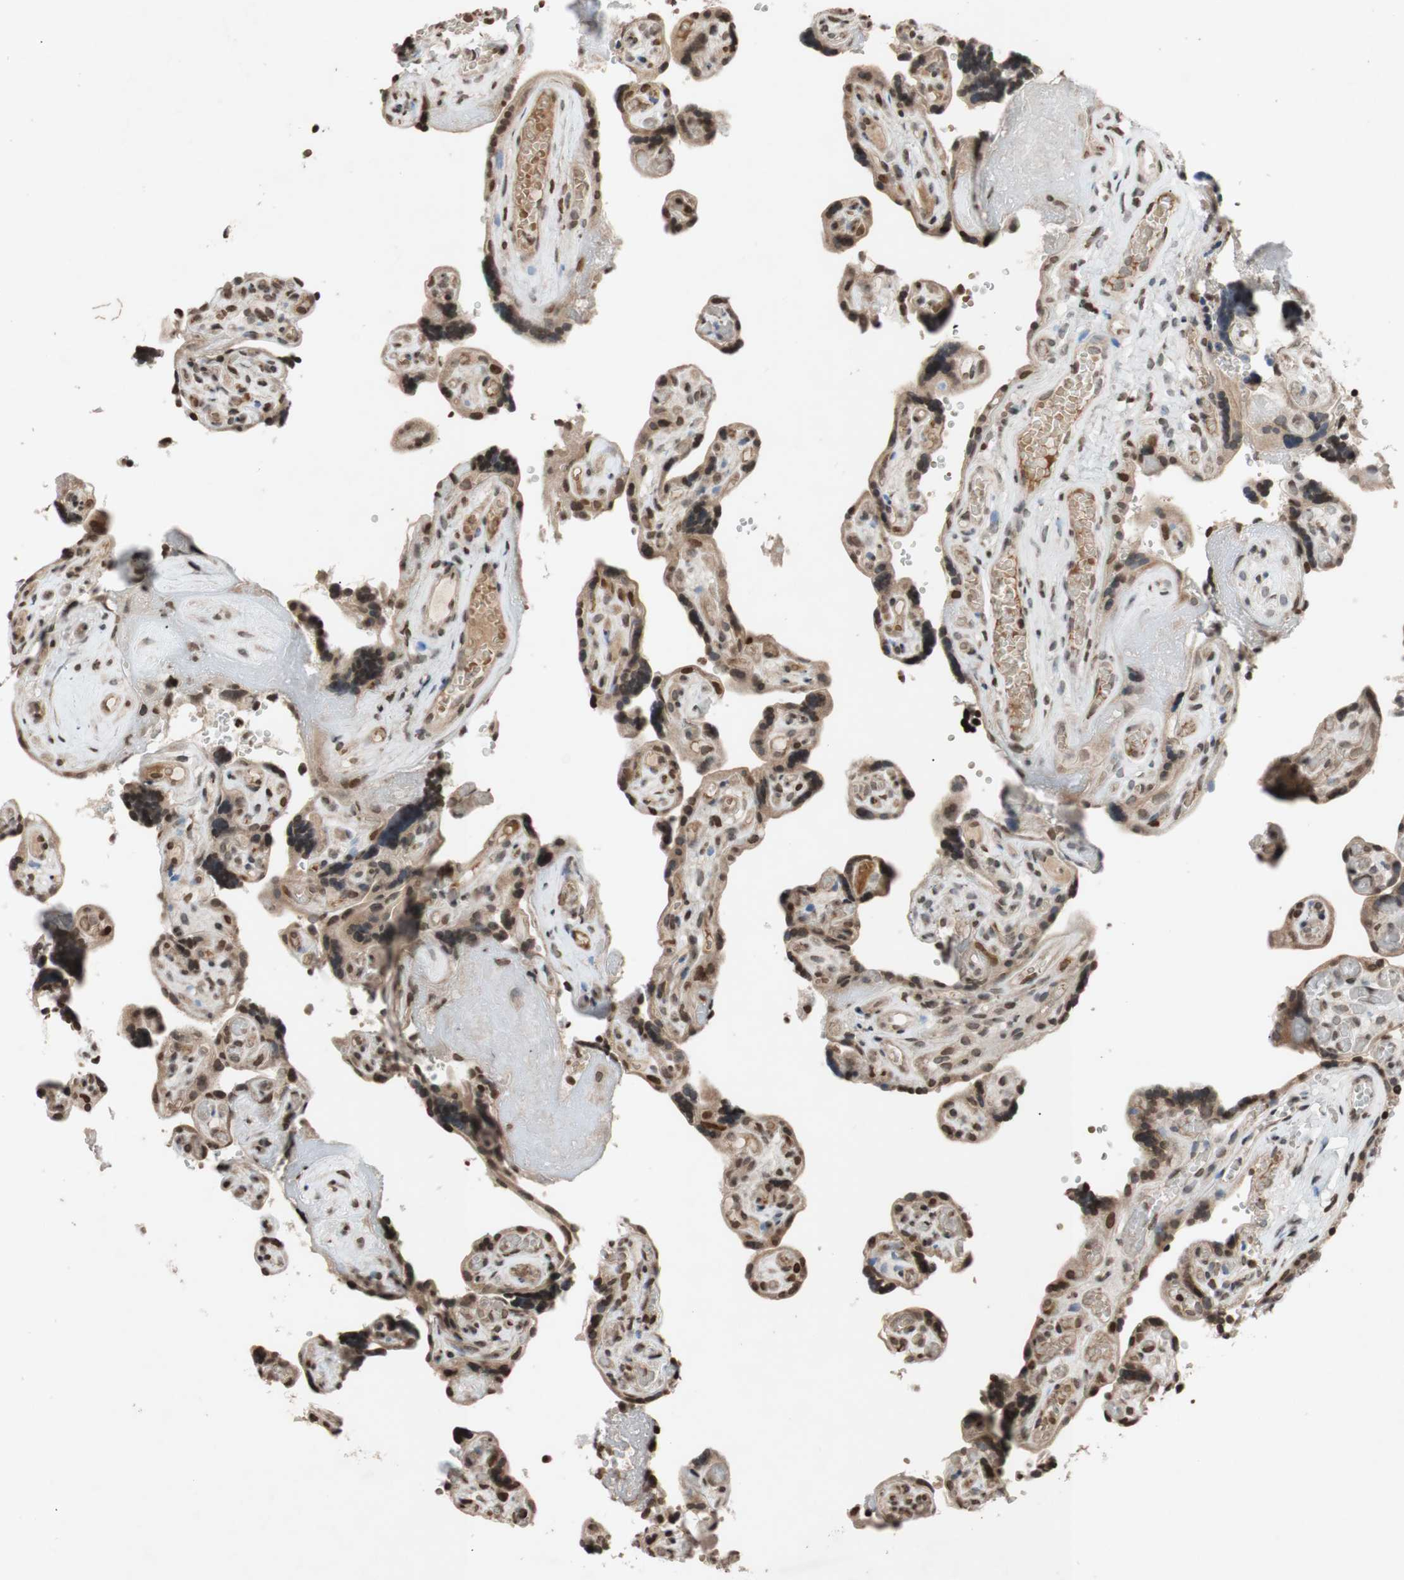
{"staining": {"intensity": "moderate", "quantity": "25%-75%", "location": "nuclear"}, "tissue": "placenta", "cell_type": "Trophoblastic cells", "image_type": "normal", "snomed": [{"axis": "morphology", "description": "Normal tissue, NOS"}, {"axis": "topography", "description": "Placenta"}], "caption": "This histopathology image demonstrates IHC staining of unremarkable human placenta, with medium moderate nuclear expression in approximately 25%-75% of trophoblastic cells.", "gene": "MCM6", "patient": {"sex": "female", "age": 30}}